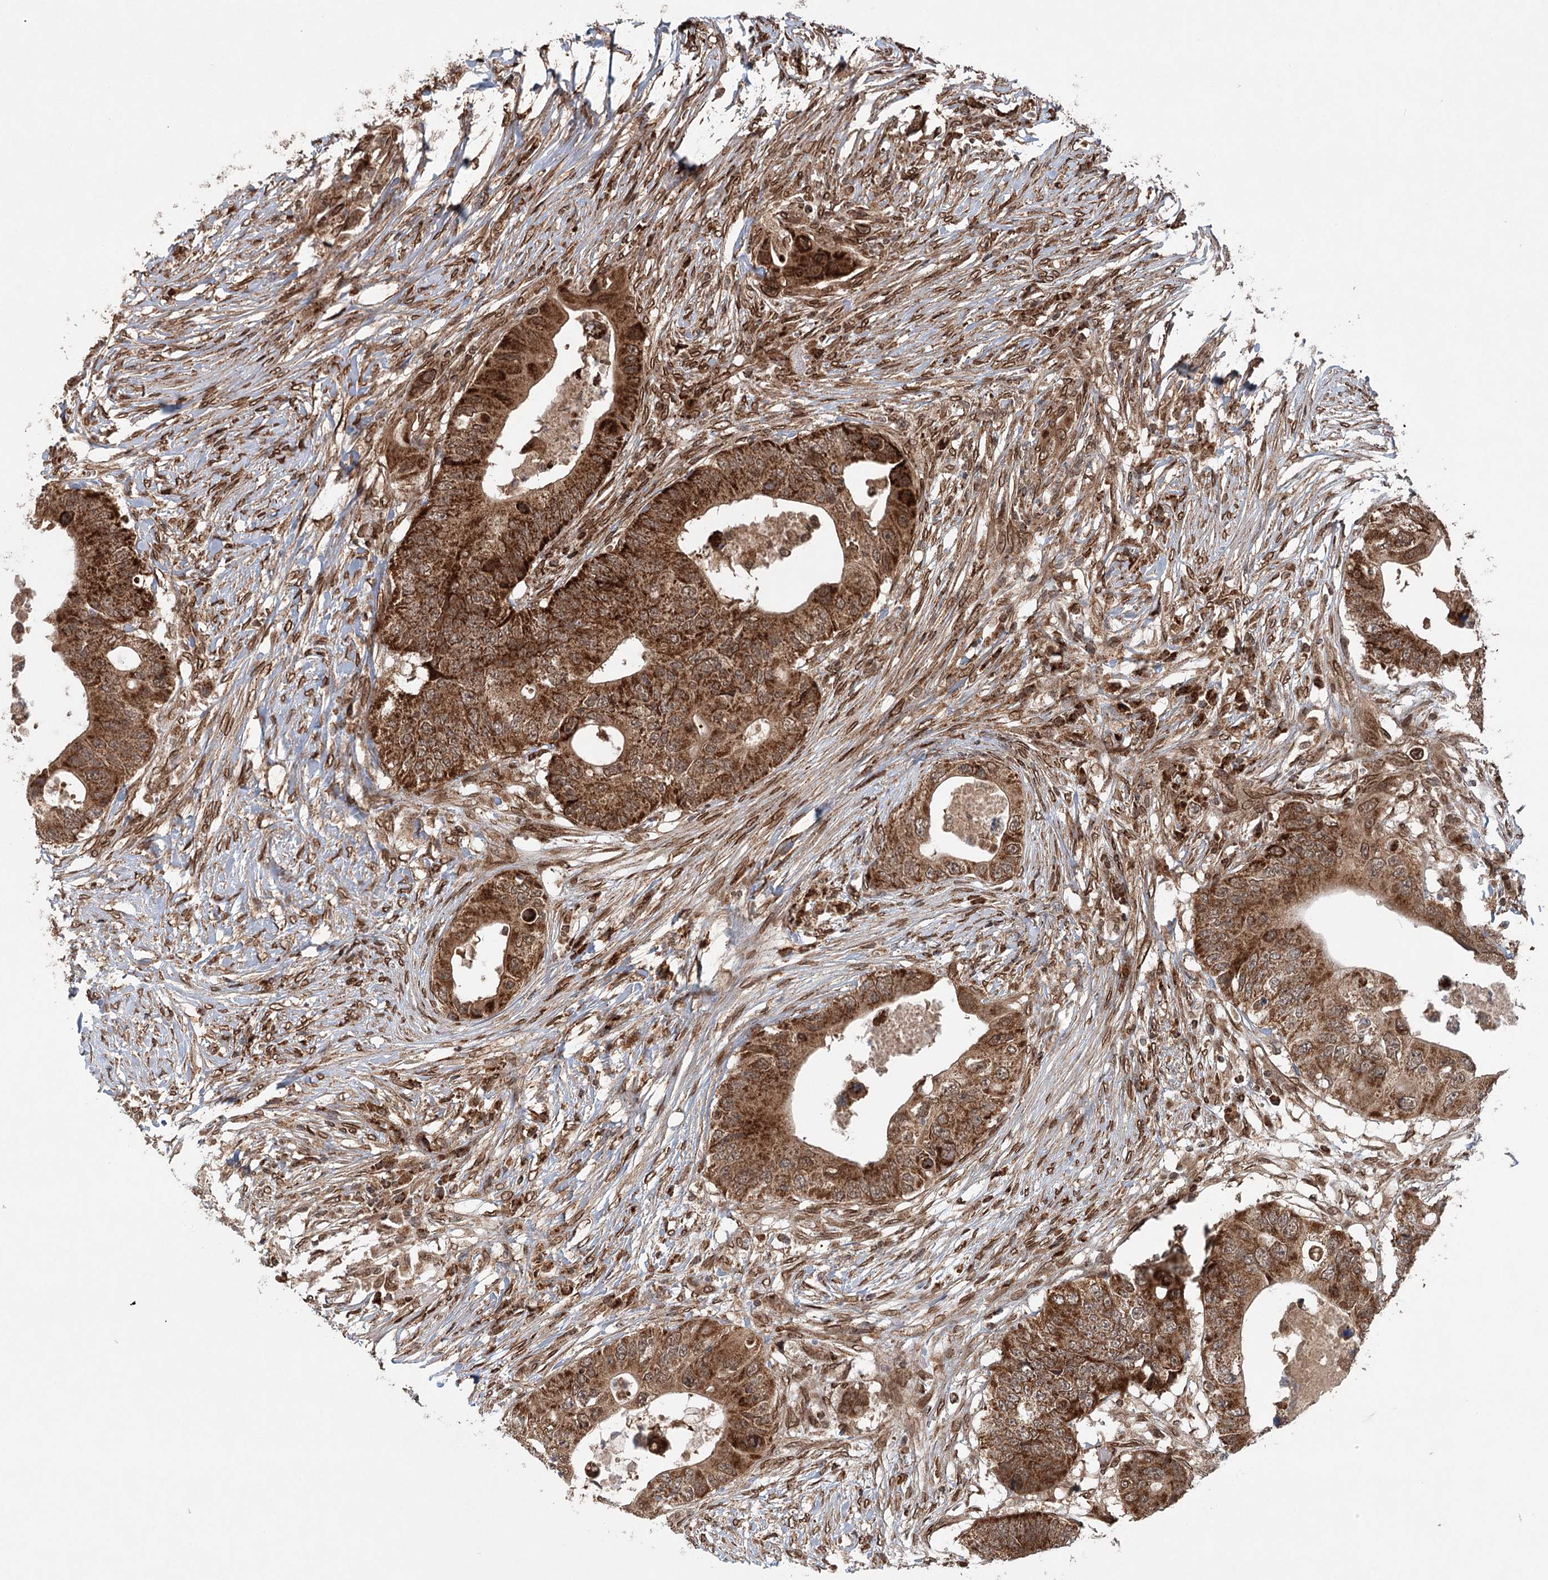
{"staining": {"intensity": "strong", "quantity": ">75%", "location": "cytoplasmic/membranous"}, "tissue": "colorectal cancer", "cell_type": "Tumor cells", "image_type": "cancer", "snomed": [{"axis": "morphology", "description": "Adenocarcinoma, NOS"}, {"axis": "topography", "description": "Colon"}], "caption": "A brown stain shows strong cytoplasmic/membranous staining of a protein in colorectal cancer tumor cells. The staining was performed using DAB (3,3'-diaminobenzidine), with brown indicating positive protein expression. Nuclei are stained blue with hematoxylin.", "gene": "BCKDHA", "patient": {"sex": "male", "age": 71}}